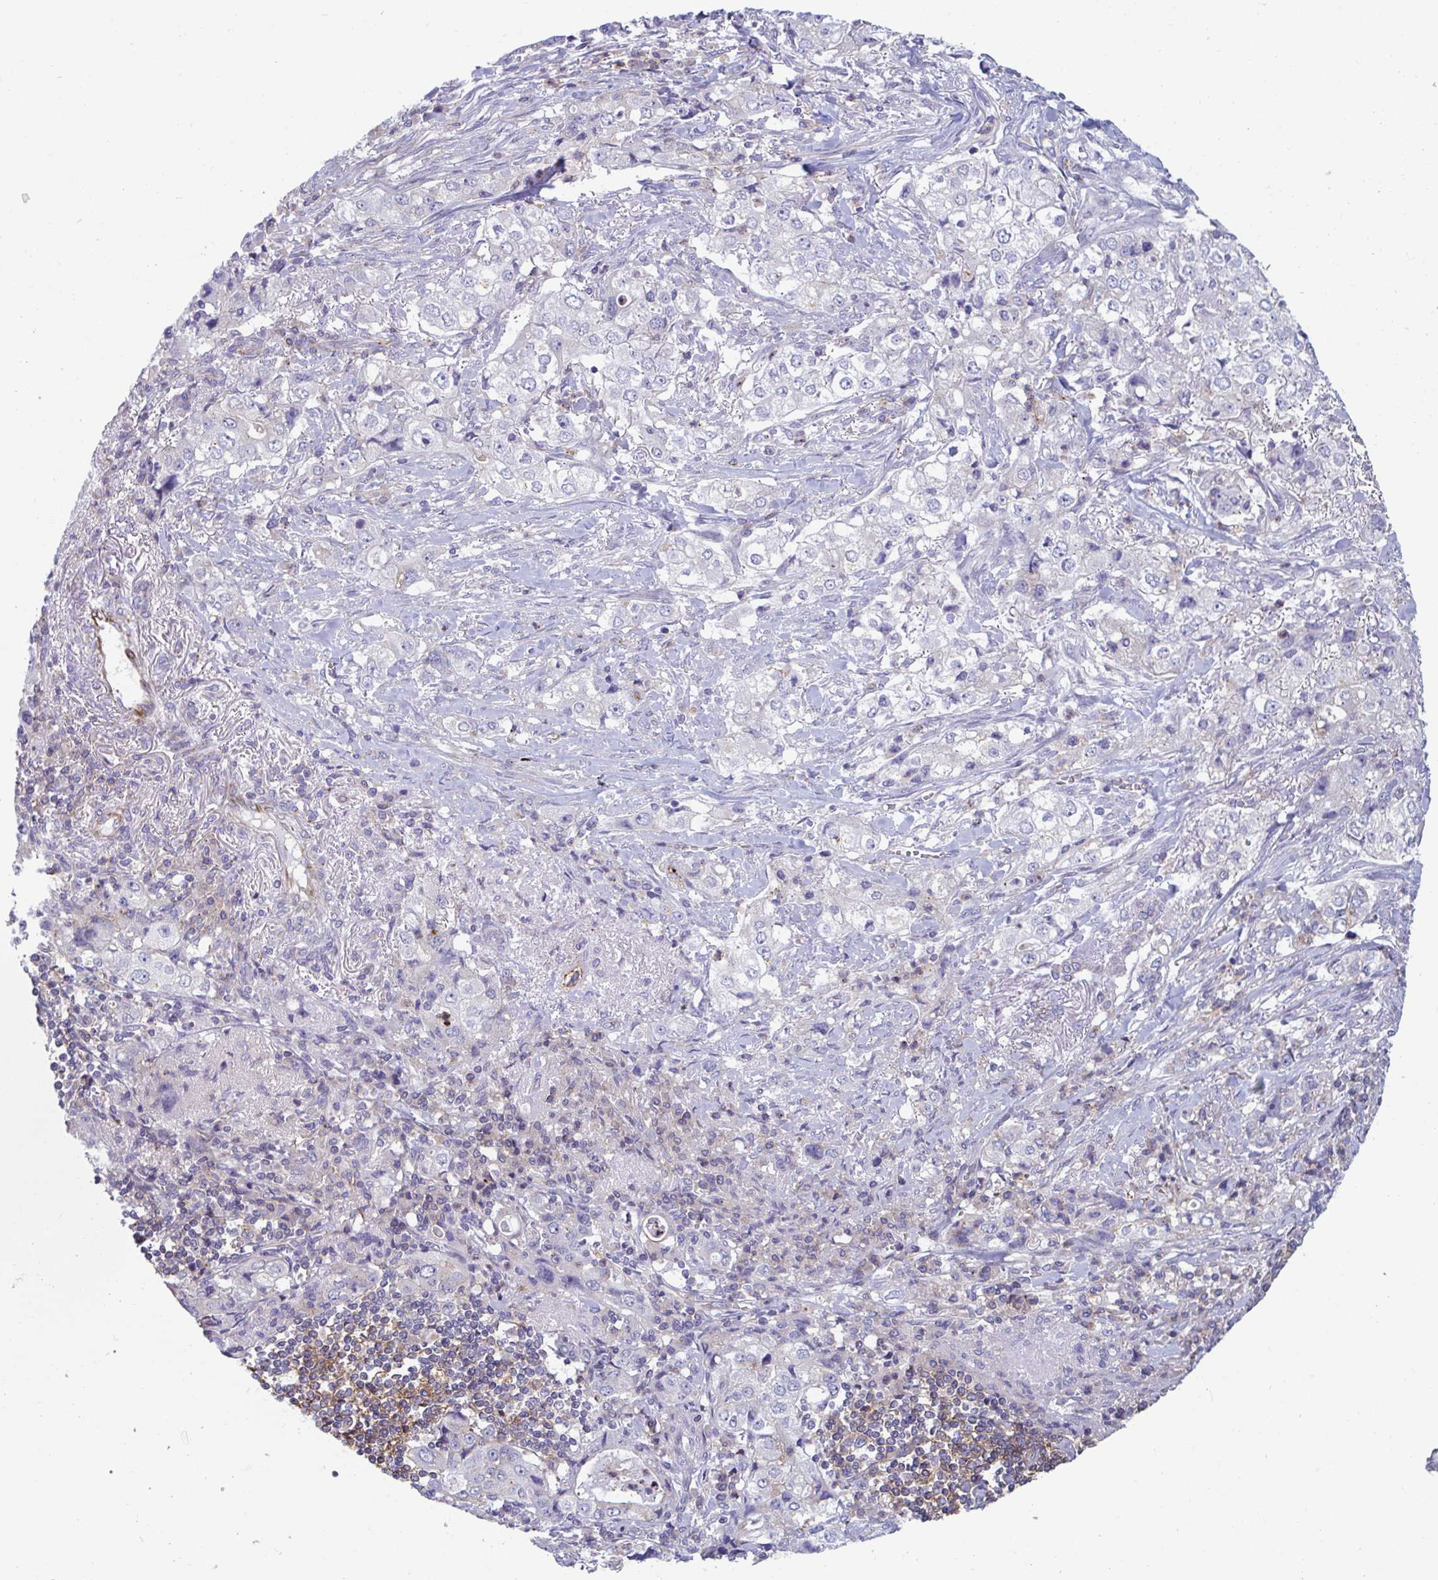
{"staining": {"intensity": "negative", "quantity": "none", "location": "none"}, "tissue": "stomach cancer", "cell_type": "Tumor cells", "image_type": "cancer", "snomed": [{"axis": "morphology", "description": "Adenocarcinoma, NOS"}, {"axis": "topography", "description": "Stomach, upper"}], "caption": "IHC micrograph of neoplastic tissue: stomach cancer stained with DAB (3,3'-diaminobenzidine) displays no significant protein staining in tumor cells.", "gene": "SLC9A6", "patient": {"sex": "male", "age": 75}}